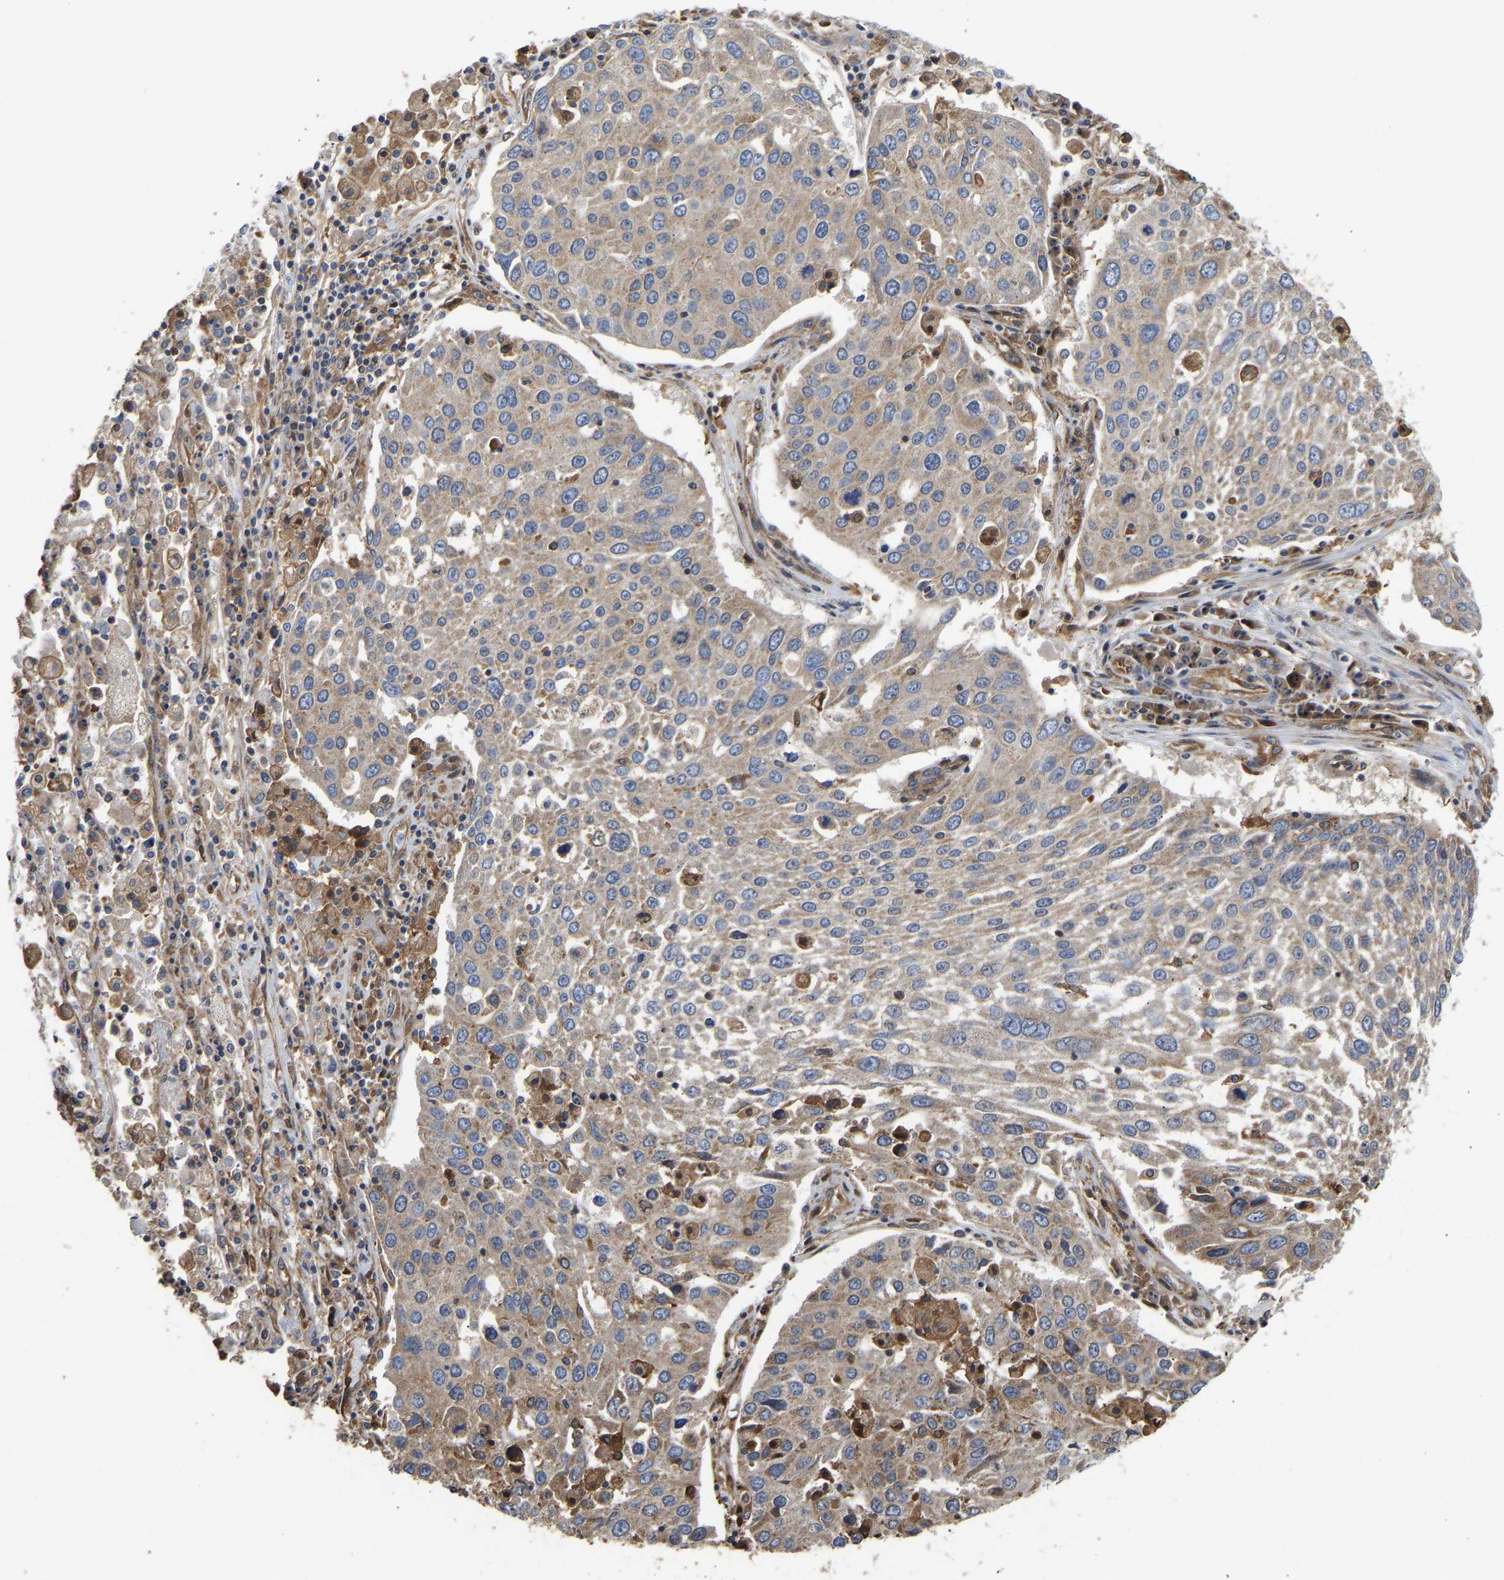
{"staining": {"intensity": "weak", "quantity": ">75%", "location": "cytoplasmic/membranous"}, "tissue": "lung cancer", "cell_type": "Tumor cells", "image_type": "cancer", "snomed": [{"axis": "morphology", "description": "Squamous cell carcinoma, NOS"}, {"axis": "topography", "description": "Lung"}], "caption": "Protein expression analysis of human lung cancer (squamous cell carcinoma) reveals weak cytoplasmic/membranous expression in approximately >75% of tumor cells. Using DAB (brown) and hematoxylin (blue) stains, captured at high magnification using brightfield microscopy.", "gene": "FLNB", "patient": {"sex": "male", "age": 65}}